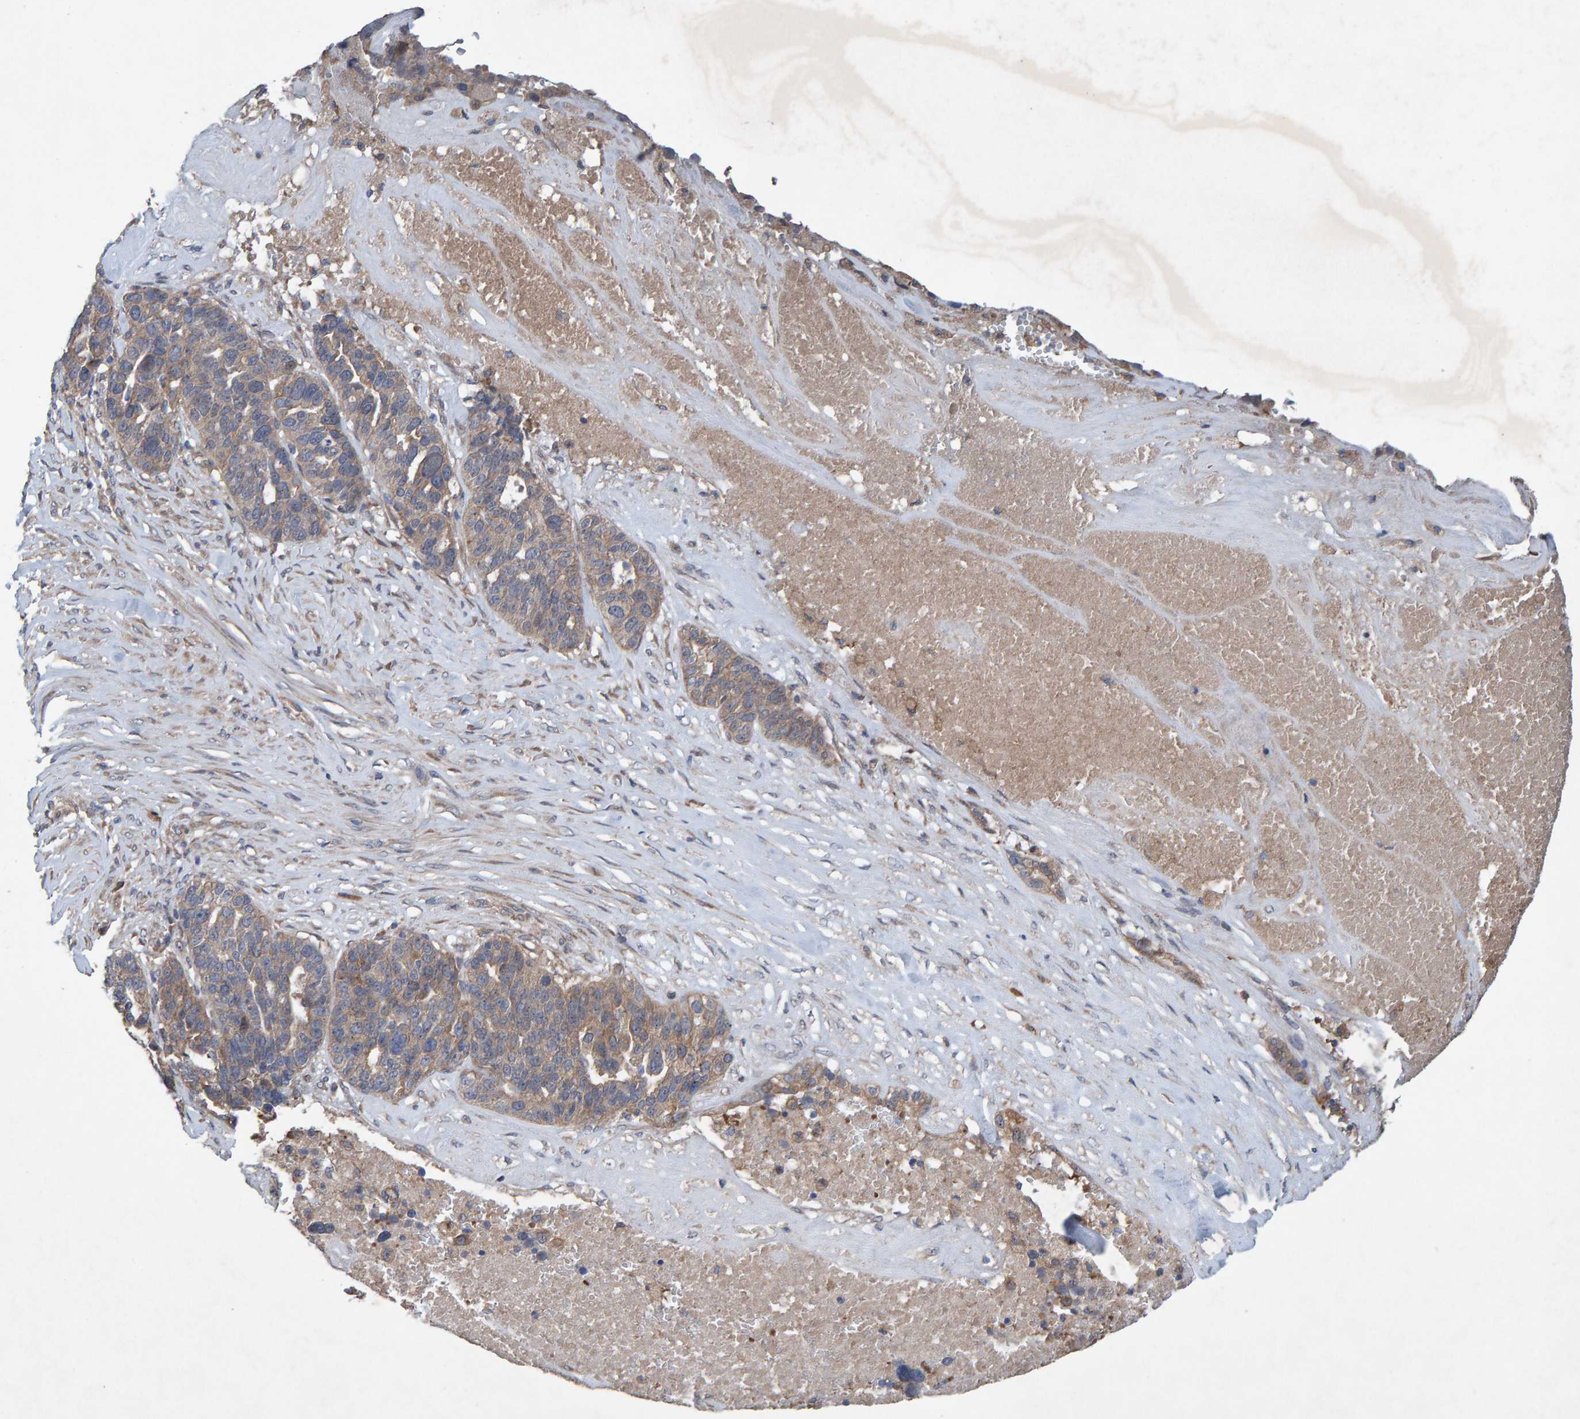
{"staining": {"intensity": "weak", "quantity": ">75%", "location": "cytoplasmic/membranous"}, "tissue": "ovarian cancer", "cell_type": "Tumor cells", "image_type": "cancer", "snomed": [{"axis": "morphology", "description": "Cystadenocarcinoma, serous, NOS"}, {"axis": "topography", "description": "Ovary"}], "caption": "DAB (3,3'-diaminobenzidine) immunohistochemical staining of human serous cystadenocarcinoma (ovarian) demonstrates weak cytoplasmic/membranous protein positivity in approximately >75% of tumor cells.", "gene": "LRSAM1", "patient": {"sex": "female", "age": 59}}